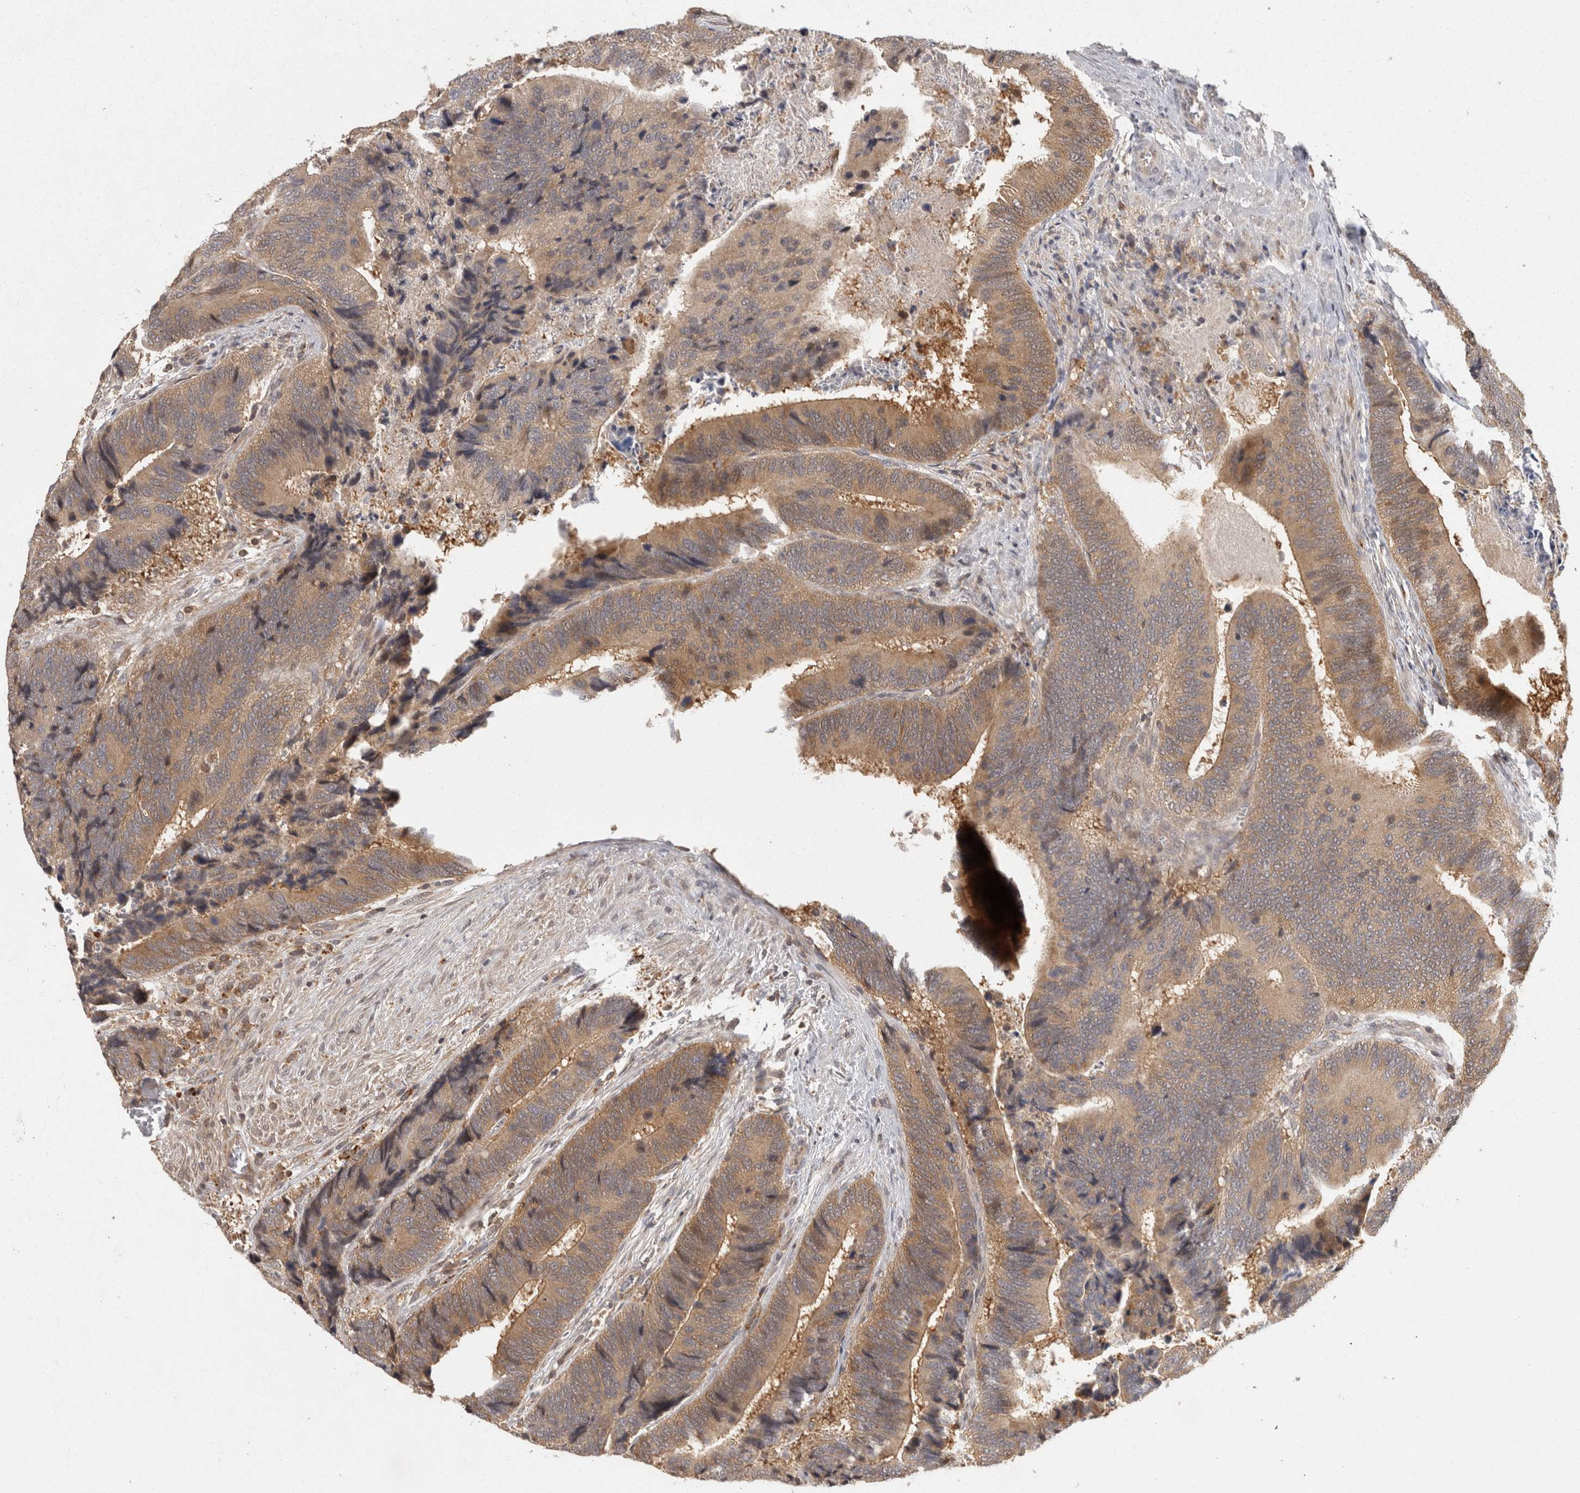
{"staining": {"intensity": "moderate", "quantity": ">75%", "location": "cytoplasmic/membranous"}, "tissue": "colorectal cancer", "cell_type": "Tumor cells", "image_type": "cancer", "snomed": [{"axis": "morphology", "description": "Inflammation, NOS"}, {"axis": "morphology", "description": "Adenocarcinoma, NOS"}, {"axis": "topography", "description": "Colon"}], "caption": "Human colorectal cancer stained with a brown dye demonstrates moderate cytoplasmic/membranous positive positivity in about >75% of tumor cells.", "gene": "ACAT2", "patient": {"sex": "male", "age": 72}}